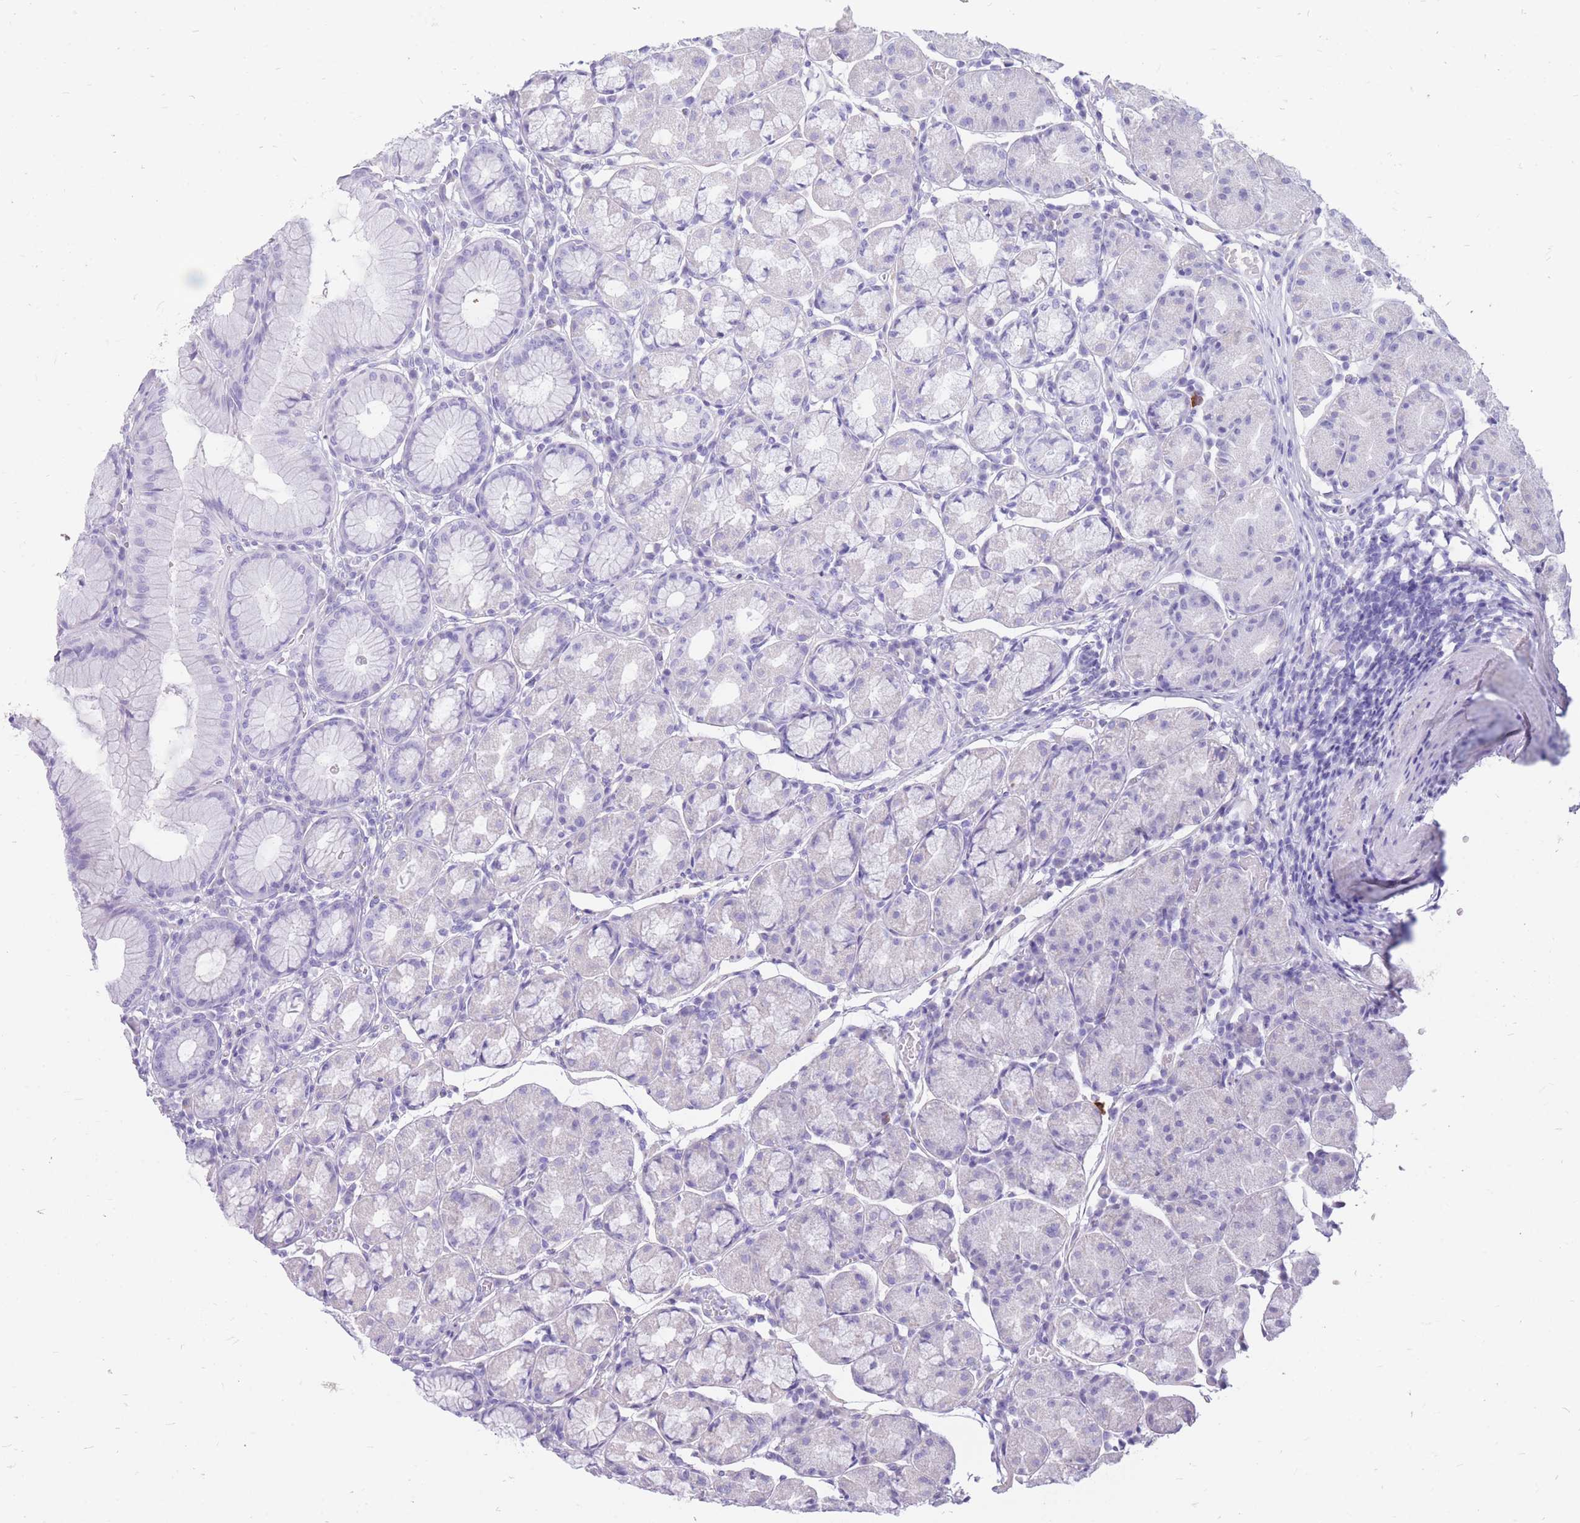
{"staining": {"intensity": "negative", "quantity": "none", "location": "none"}, "tissue": "stomach", "cell_type": "Glandular cells", "image_type": "normal", "snomed": [{"axis": "morphology", "description": "Normal tissue, NOS"}, {"axis": "topography", "description": "Stomach"}], "caption": "Immunohistochemical staining of normal human stomach shows no significant expression in glandular cells.", "gene": "CYP21A2", "patient": {"sex": "male", "age": 55}}